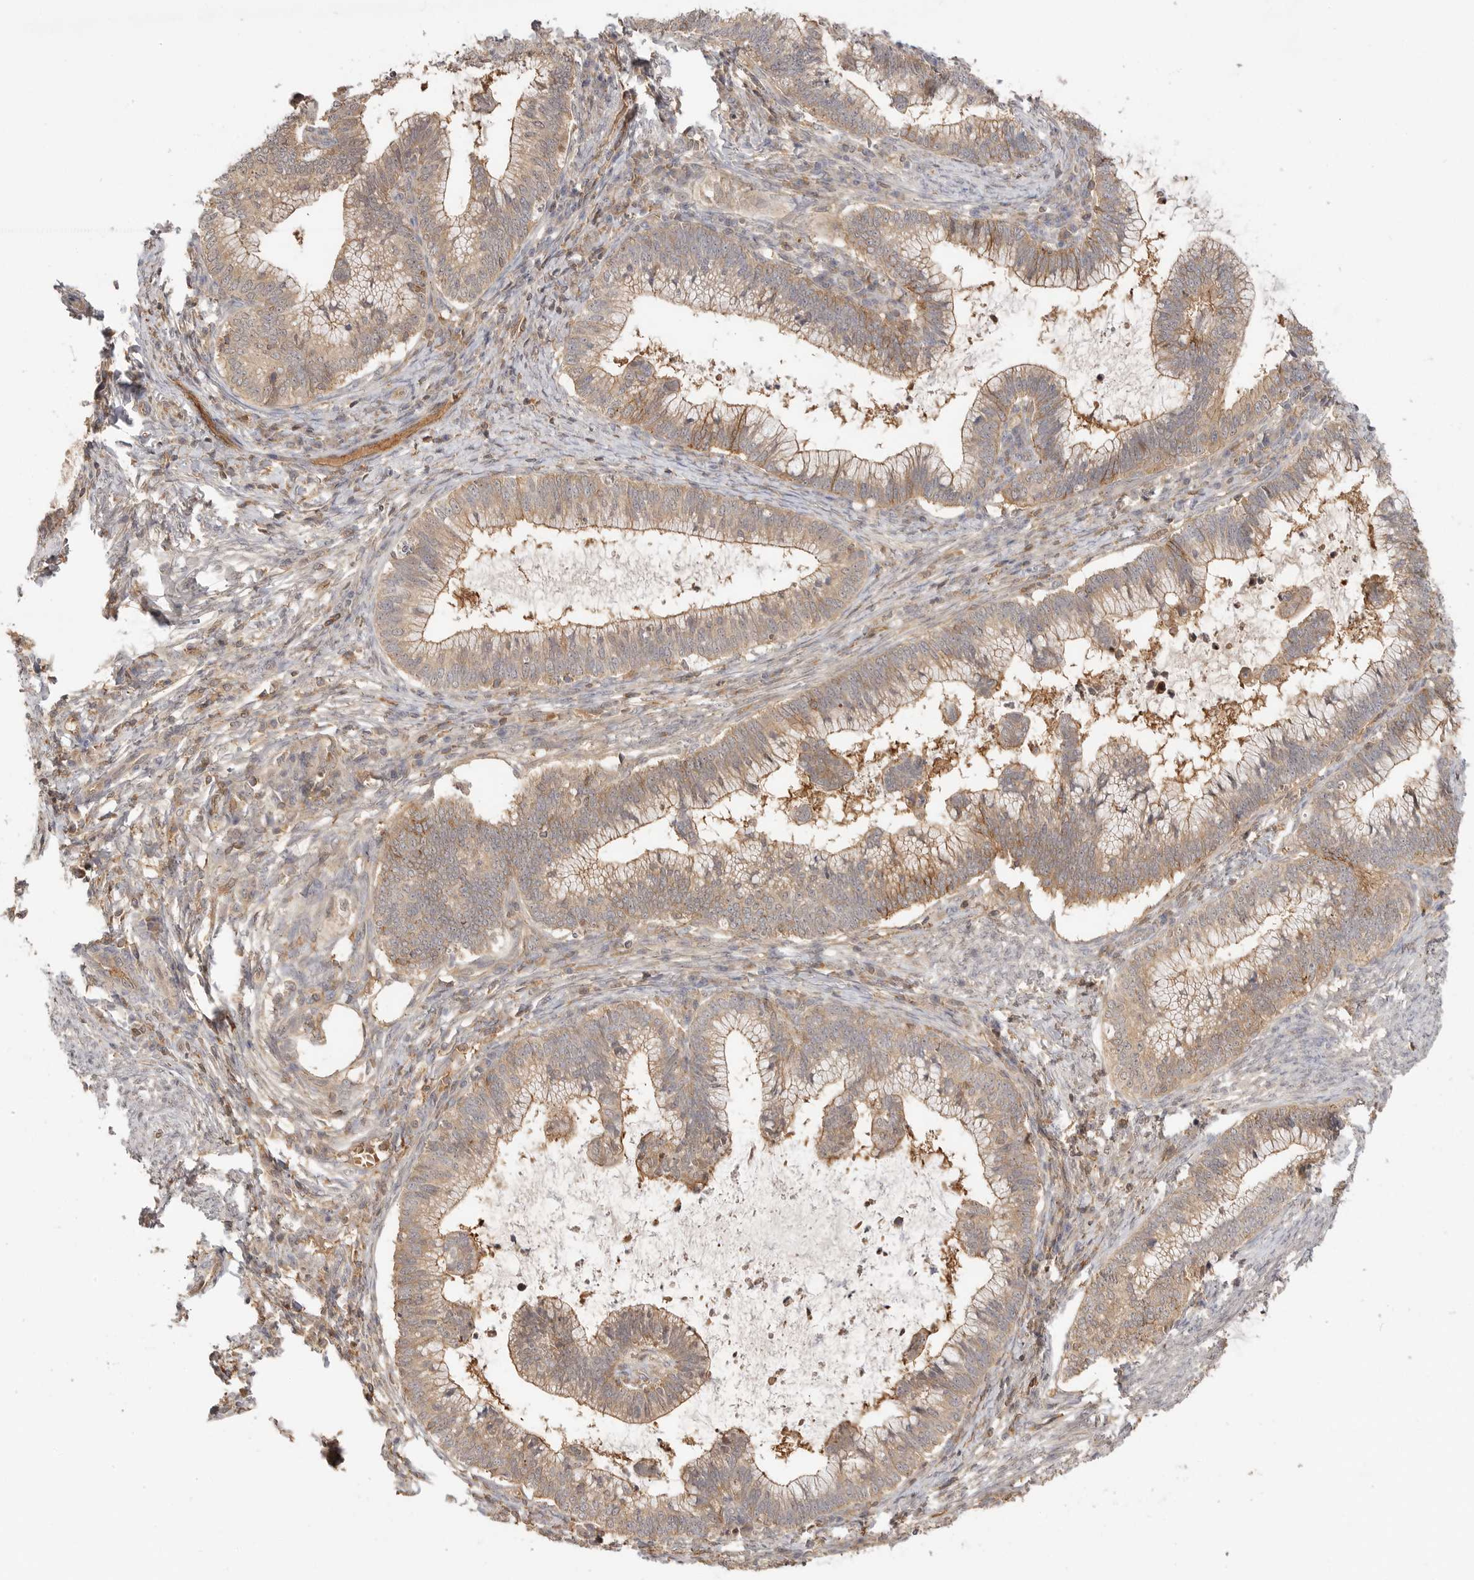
{"staining": {"intensity": "moderate", "quantity": ">75%", "location": "cytoplasmic/membranous"}, "tissue": "cervical cancer", "cell_type": "Tumor cells", "image_type": "cancer", "snomed": [{"axis": "morphology", "description": "Adenocarcinoma, NOS"}, {"axis": "topography", "description": "Cervix"}], "caption": "Immunohistochemistry (IHC) image of human cervical cancer (adenocarcinoma) stained for a protein (brown), which demonstrates medium levels of moderate cytoplasmic/membranous expression in about >75% of tumor cells.", "gene": "CLDN12", "patient": {"sex": "female", "age": 36}}